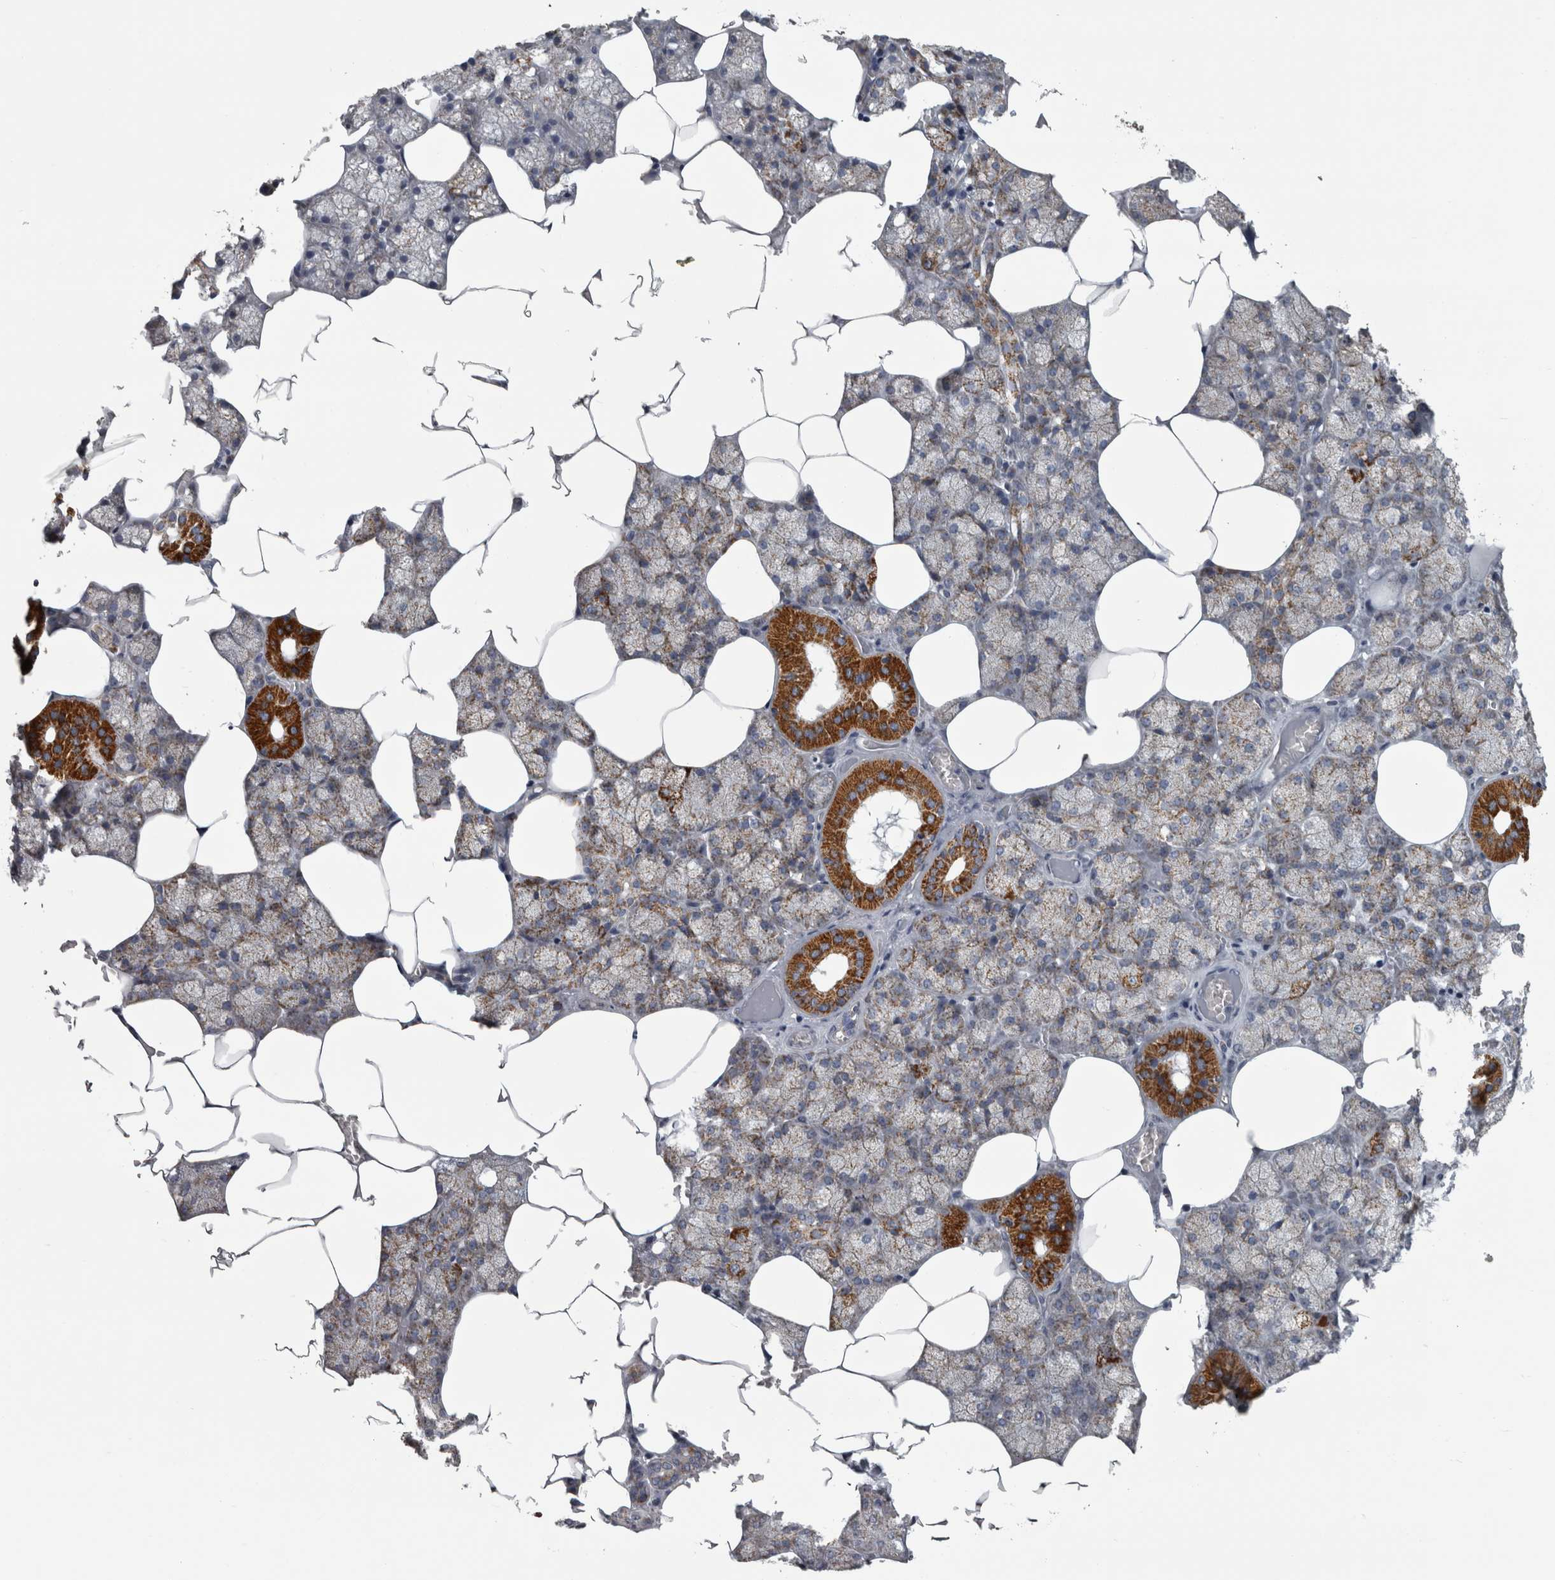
{"staining": {"intensity": "strong", "quantity": "<25%", "location": "cytoplasmic/membranous"}, "tissue": "salivary gland", "cell_type": "Glandular cells", "image_type": "normal", "snomed": [{"axis": "morphology", "description": "Normal tissue, NOS"}, {"axis": "topography", "description": "Salivary gland"}], "caption": "Immunohistochemical staining of unremarkable salivary gland shows medium levels of strong cytoplasmic/membranous expression in approximately <25% of glandular cells. (brown staining indicates protein expression, while blue staining denotes nuclei).", "gene": "DBT", "patient": {"sex": "male", "age": 62}}